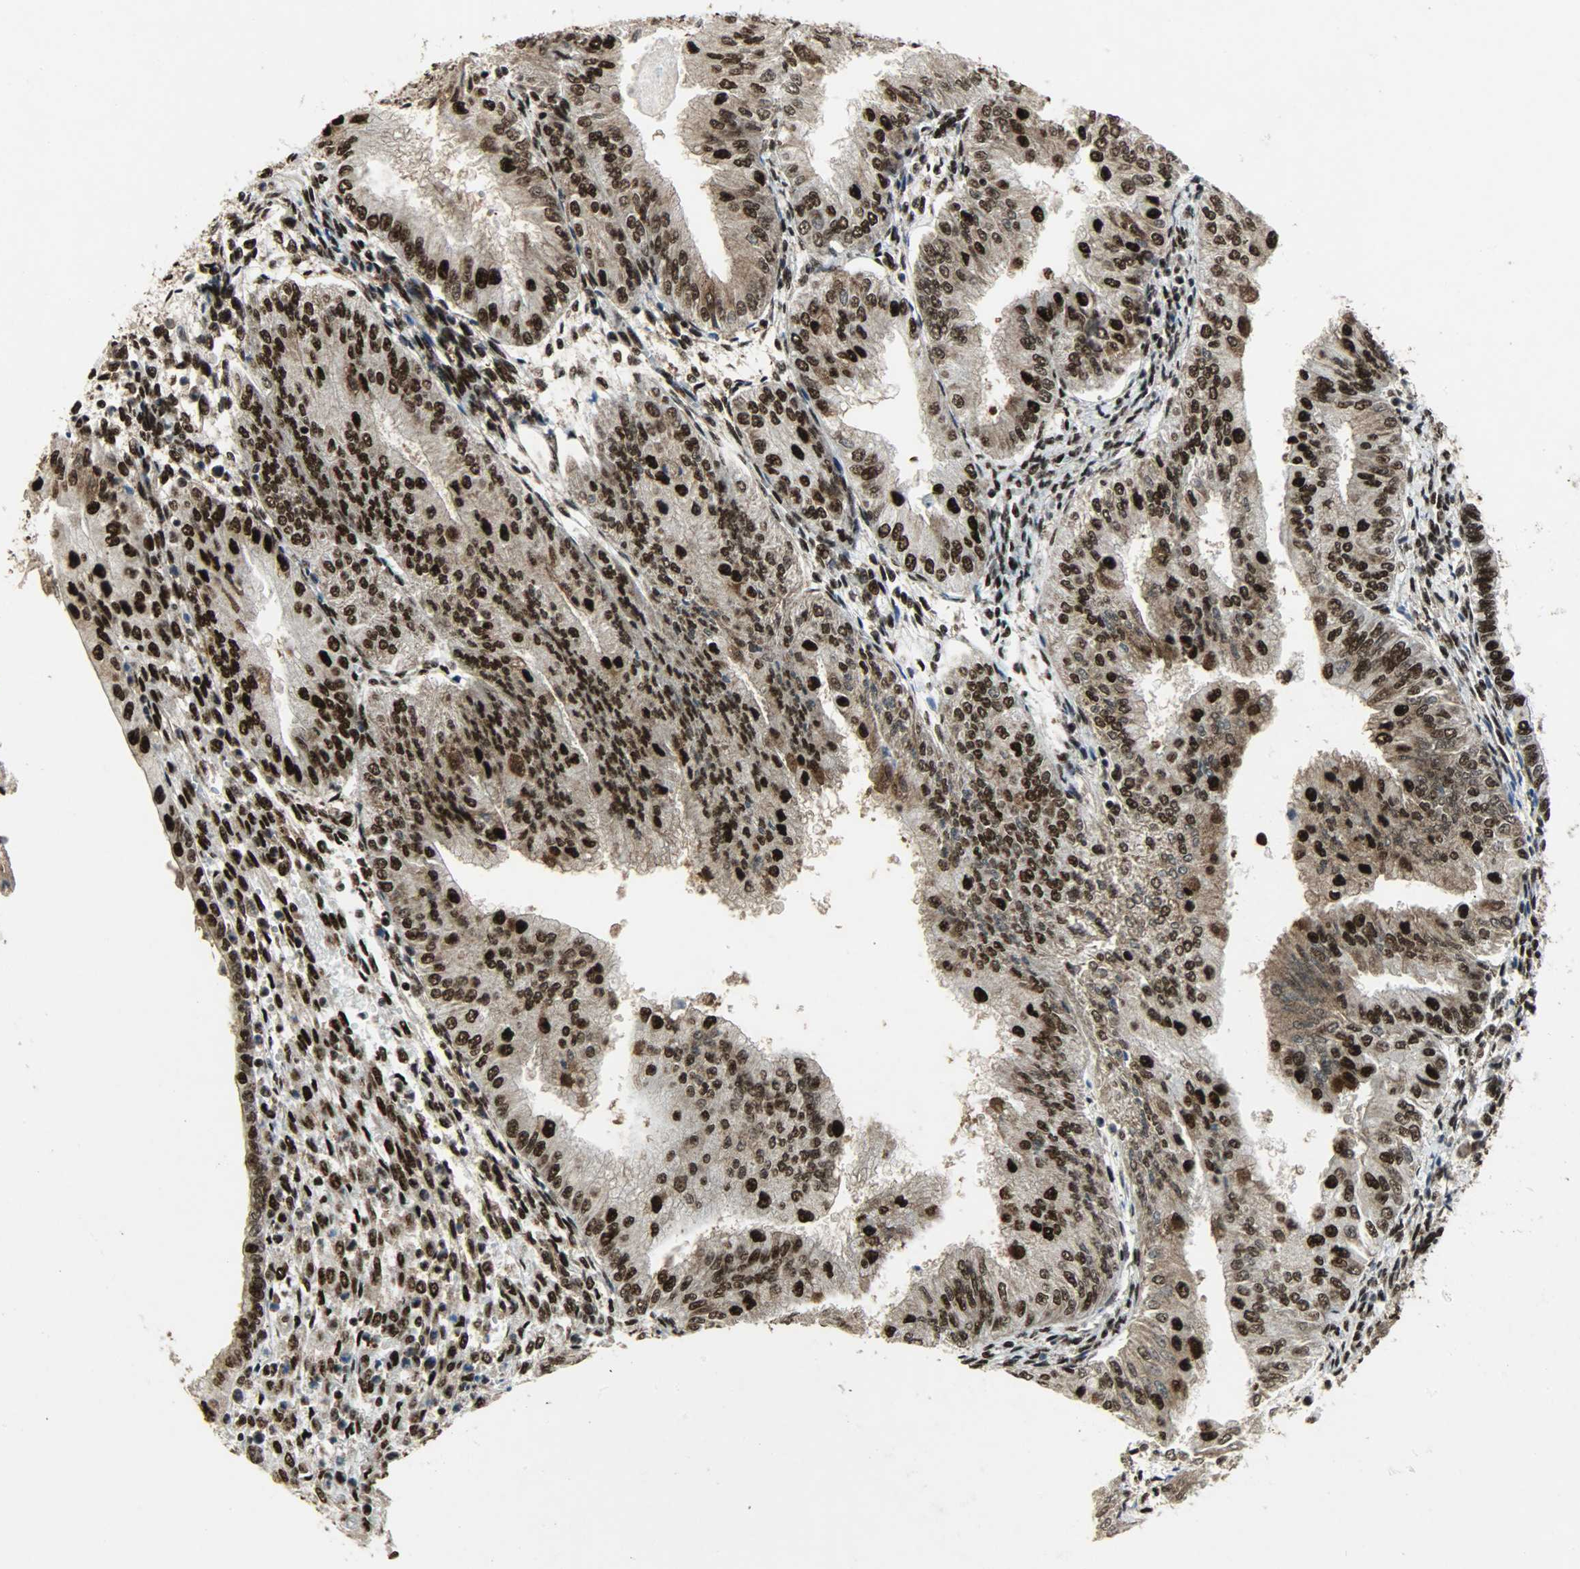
{"staining": {"intensity": "strong", "quantity": ">75%", "location": "cytoplasmic/membranous,nuclear"}, "tissue": "endometrial cancer", "cell_type": "Tumor cells", "image_type": "cancer", "snomed": [{"axis": "morphology", "description": "Adenocarcinoma, NOS"}, {"axis": "topography", "description": "Endometrium"}], "caption": "Immunohistochemistry histopathology image of neoplastic tissue: endometrial adenocarcinoma stained using IHC shows high levels of strong protein expression localized specifically in the cytoplasmic/membranous and nuclear of tumor cells, appearing as a cytoplasmic/membranous and nuclear brown color.", "gene": "SSB", "patient": {"sex": "female", "age": 53}}